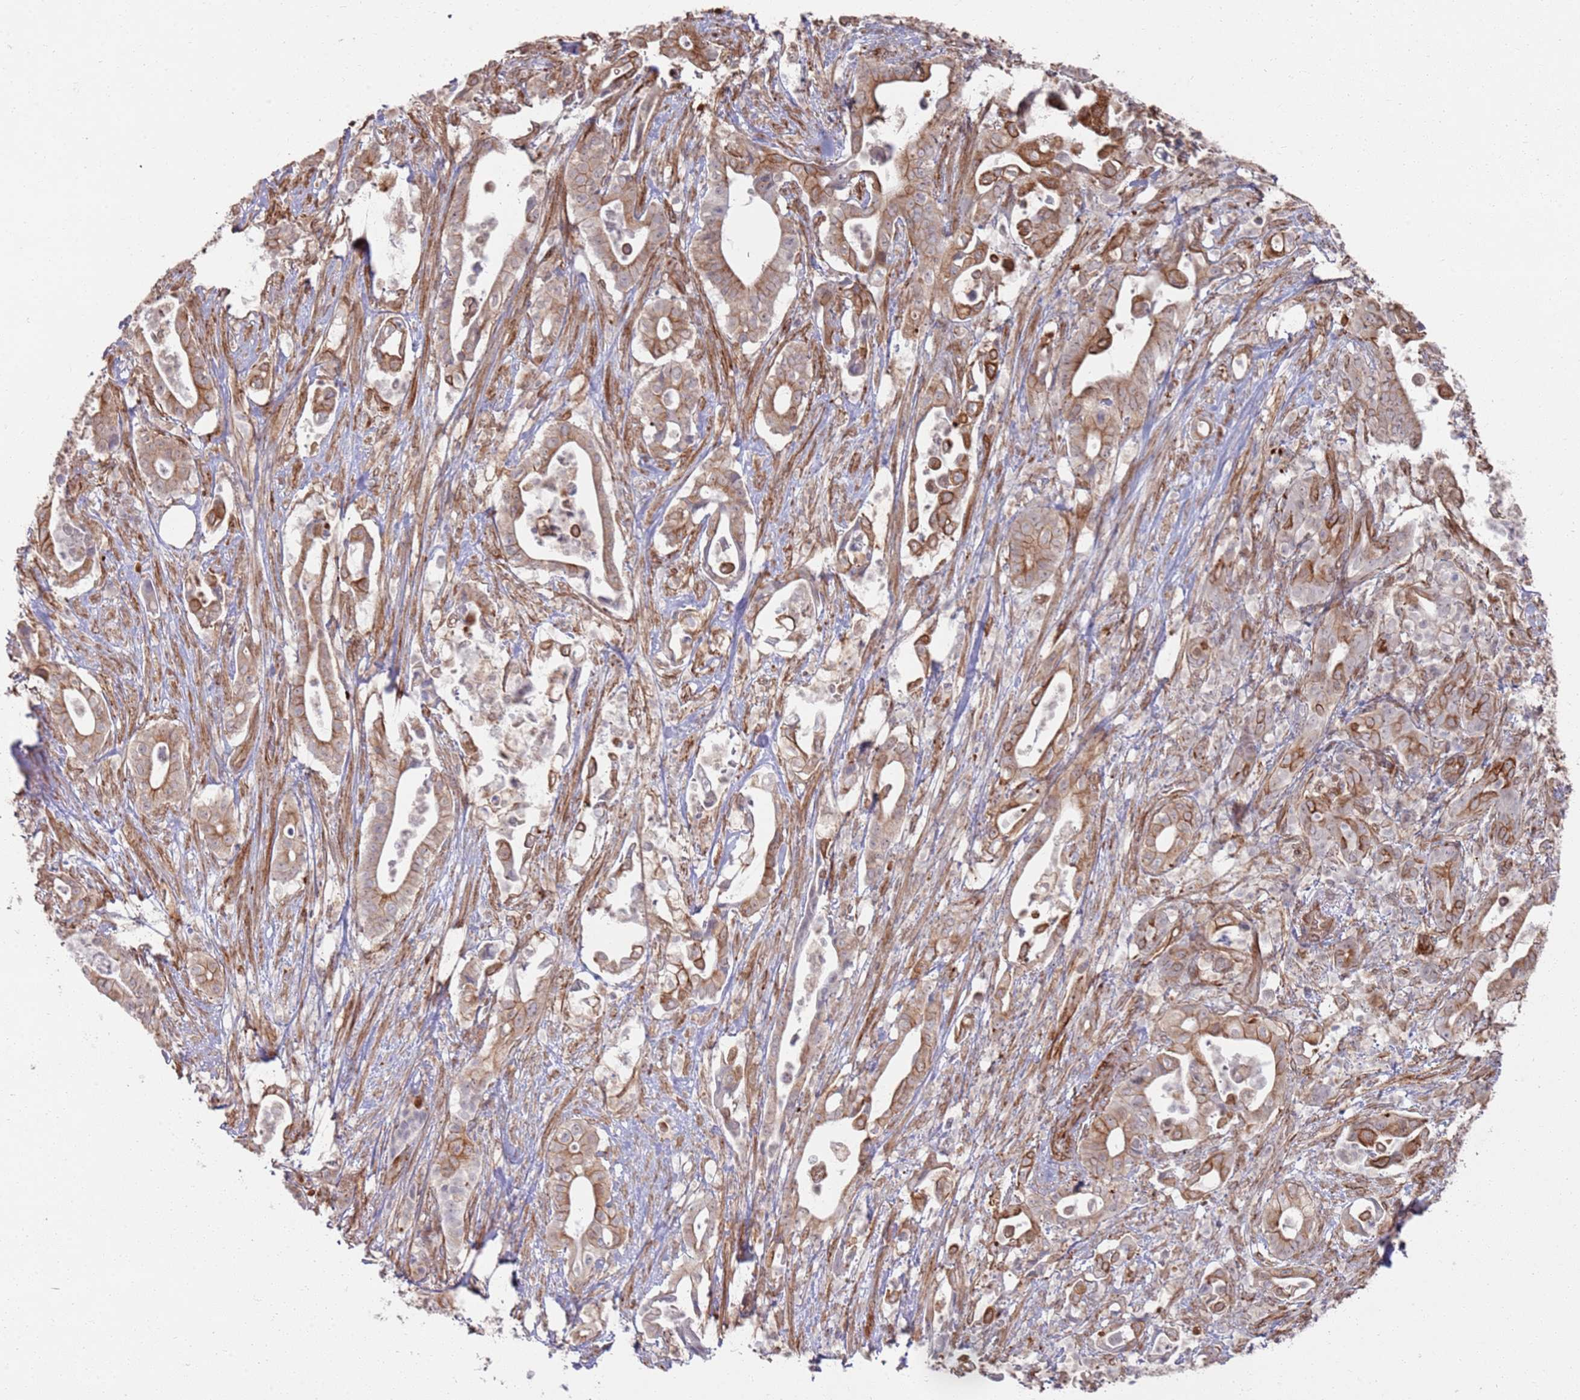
{"staining": {"intensity": "moderate", "quantity": ">75%", "location": "cytoplasmic/membranous"}, "tissue": "pancreatic cancer", "cell_type": "Tumor cells", "image_type": "cancer", "snomed": [{"axis": "morphology", "description": "Adenocarcinoma, NOS"}, {"axis": "topography", "description": "Pancreas"}], "caption": "High-power microscopy captured an IHC photomicrograph of pancreatic cancer, revealing moderate cytoplasmic/membranous staining in approximately >75% of tumor cells. The protein of interest is stained brown, and the nuclei are stained in blue (DAB IHC with brightfield microscopy, high magnification).", "gene": "PHF21A", "patient": {"sex": "female", "age": 77}}